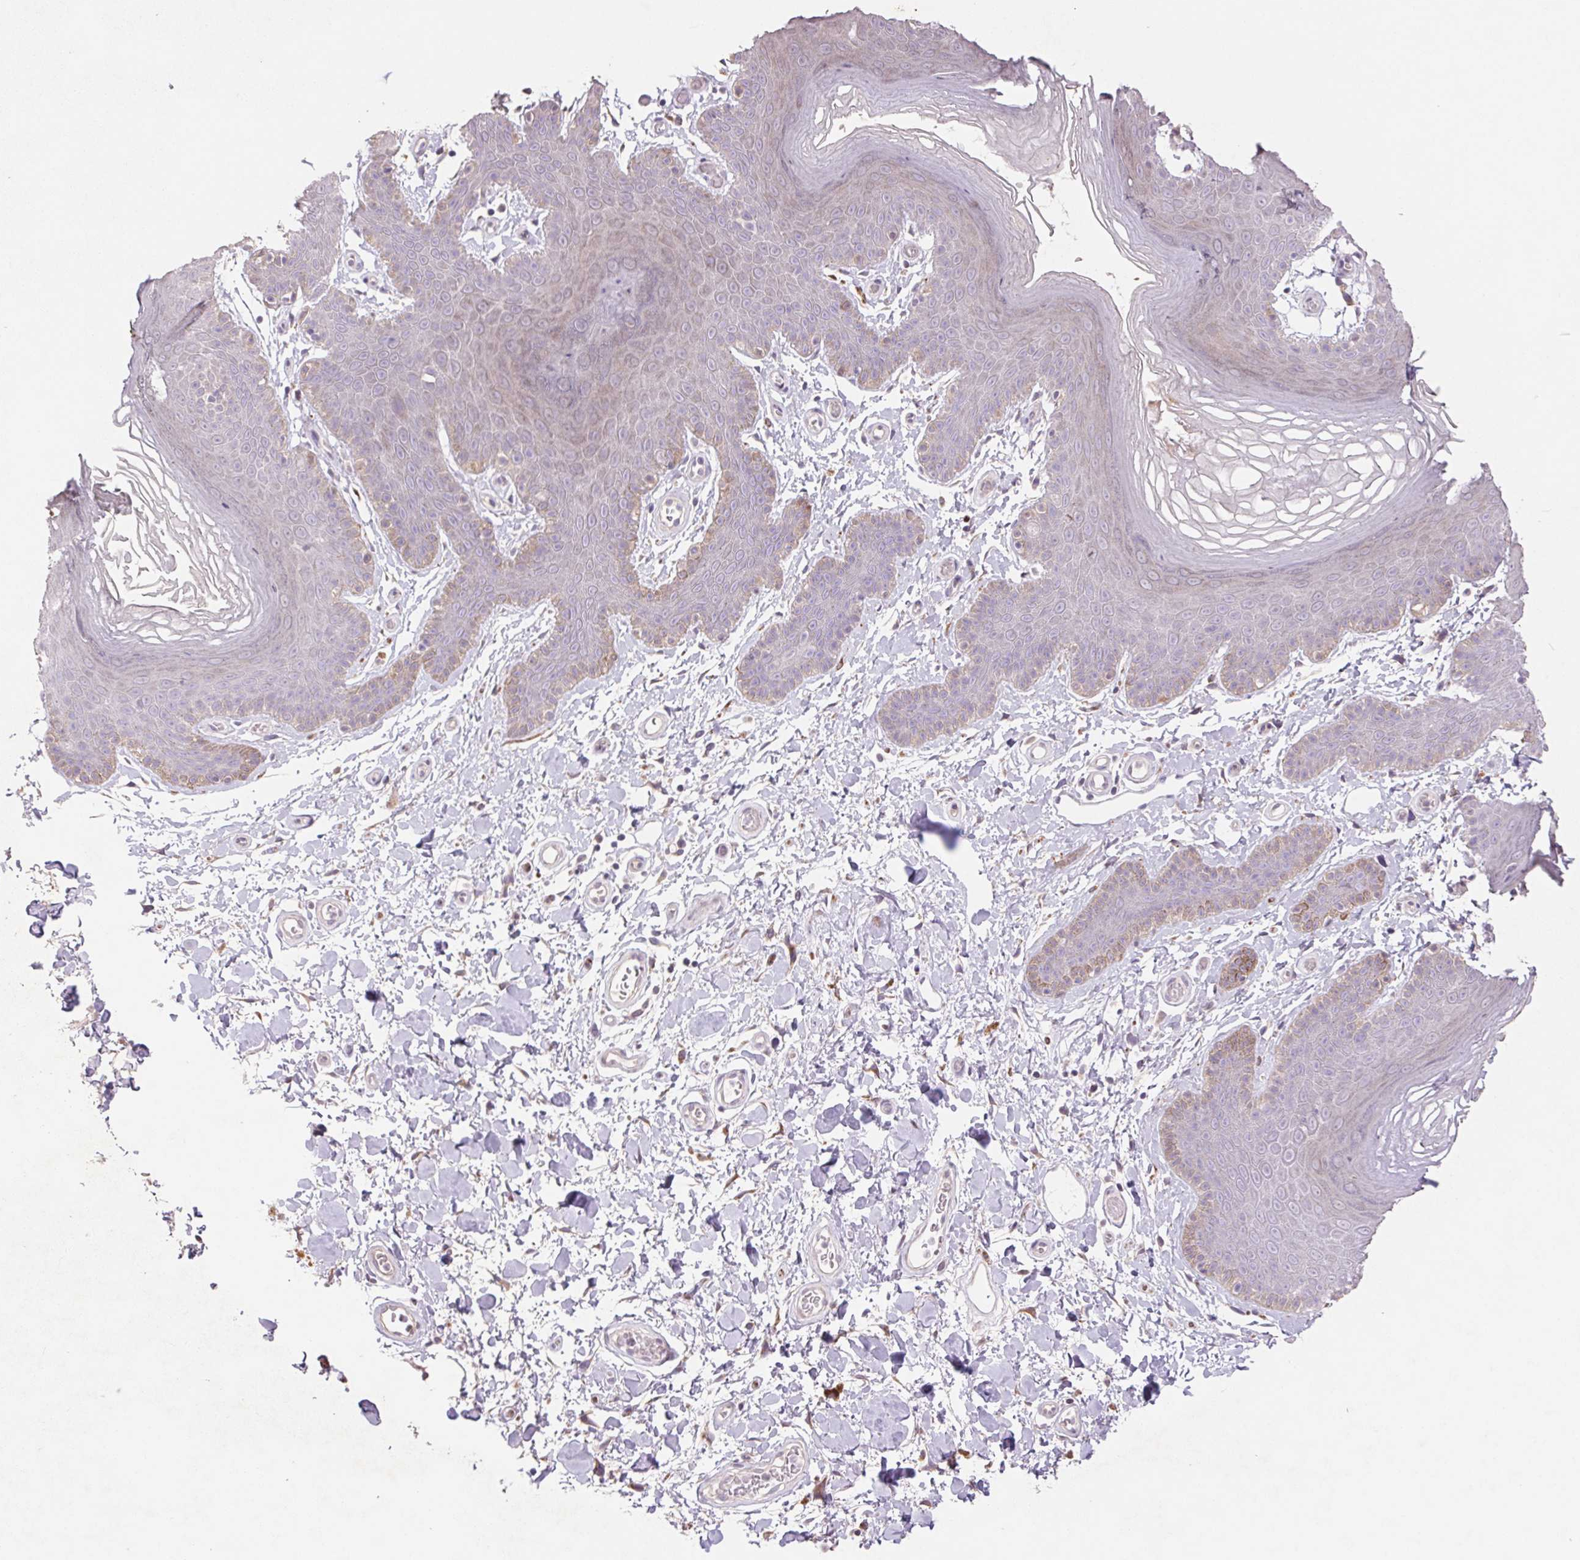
{"staining": {"intensity": "weak", "quantity": "<25%", "location": "cytoplasmic/membranous"}, "tissue": "skin", "cell_type": "Epidermal cells", "image_type": "normal", "snomed": [{"axis": "morphology", "description": "Normal tissue, NOS"}, {"axis": "topography", "description": "Anal"}], "caption": "High magnification brightfield microscopy of unremarkable skin stained with DAB (brown) and counterstained with hematoxylin (blue): epidermal cells show no significant positivity. Nuclei are stained in blue.", "gene": "GRM2", "patient": {"sex": "male", "age": 53}}